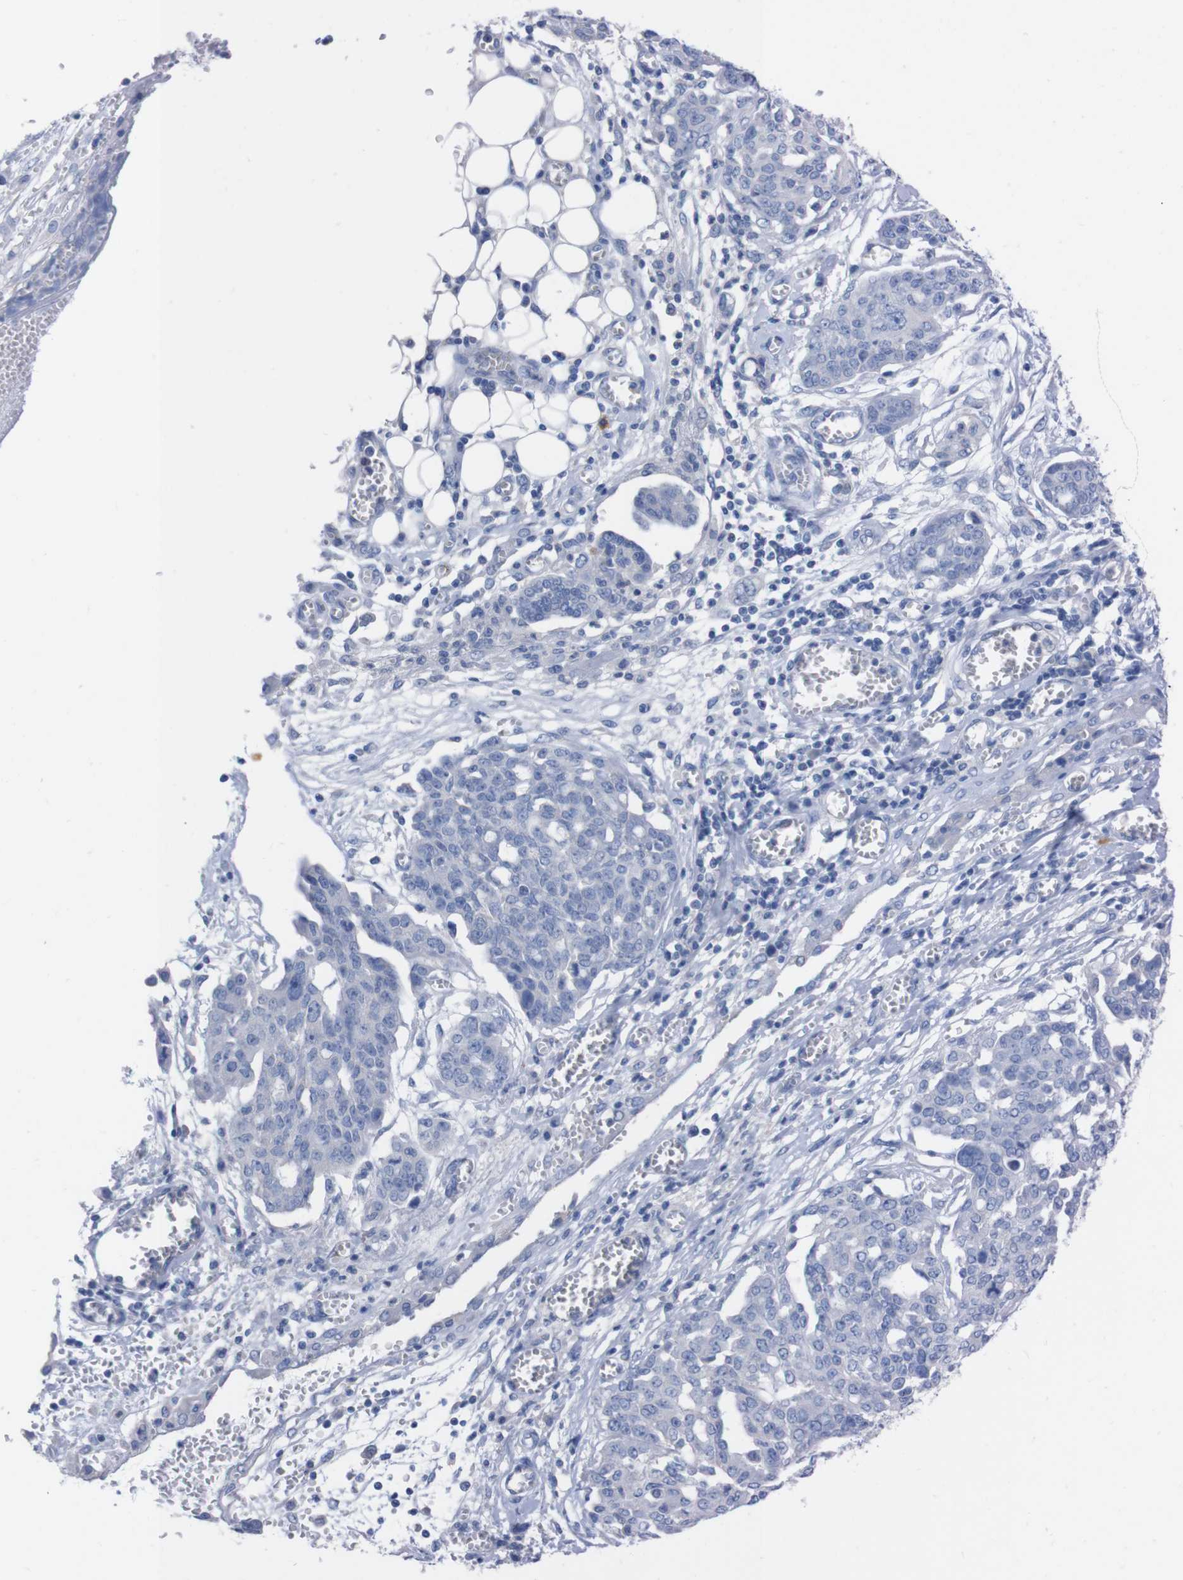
{"staining": {"intensity": "negative", "quantity": "none", "location": "none"}, "tissue": "ovarian cancer", "cell_type": "Tumor cells", "image_type": "cancer", "snomed": [{"axis": "morphology", "description": "Cystadenocarcinoma, serous, NOS"}, {"axis": "topography", "description": "Soft tissue"}, {"axis": "topography", "description": "Ovary"}], "caption": "An image of serous cystadenocarcinoma (ovarian) stained for a protein displays no brown staining in tumor cells.", "gene": "TMEM243", "patient": {"sex": "female", "age": 57}}